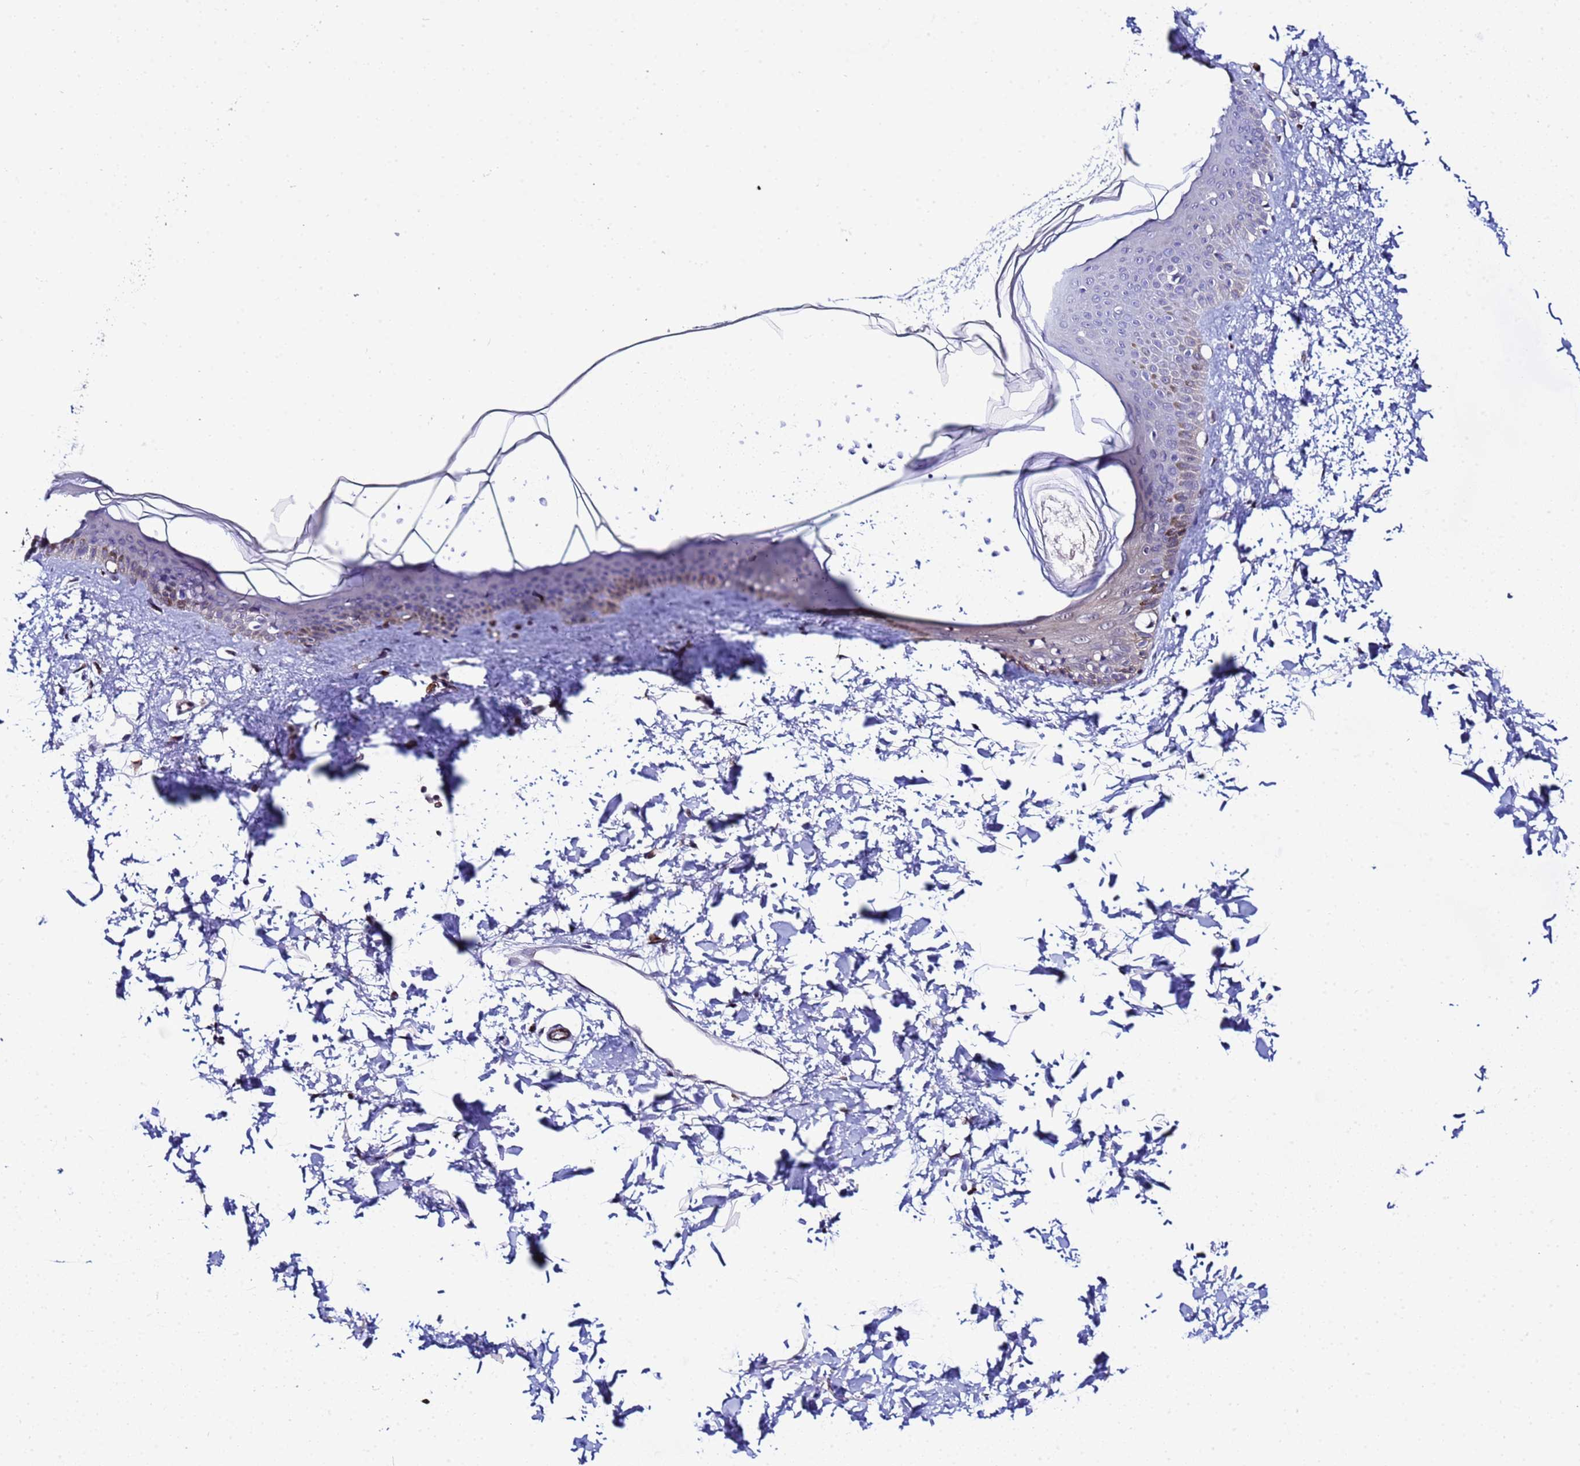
{"staining": {"intensity": "negative", "quantity": "none", "location": "none"}, "tissue": "skin", "cell_type": "Fibroblasts", "image_type": "normal", "snomed": [{"axis": "morphology", "description": "Normal tissue, NOS"}, {"axis": "topography", "description": "Skin"}], "caption": "Immunohistochemistry (IHC) micrograph of unremarkable skin: human skin stained with DAB (3,3'-diaminobenzidine) displays no significant protein staining in fibroblasts.", "gene": "SLC25A37", "patient": {"sex": "female", "age": 58}}